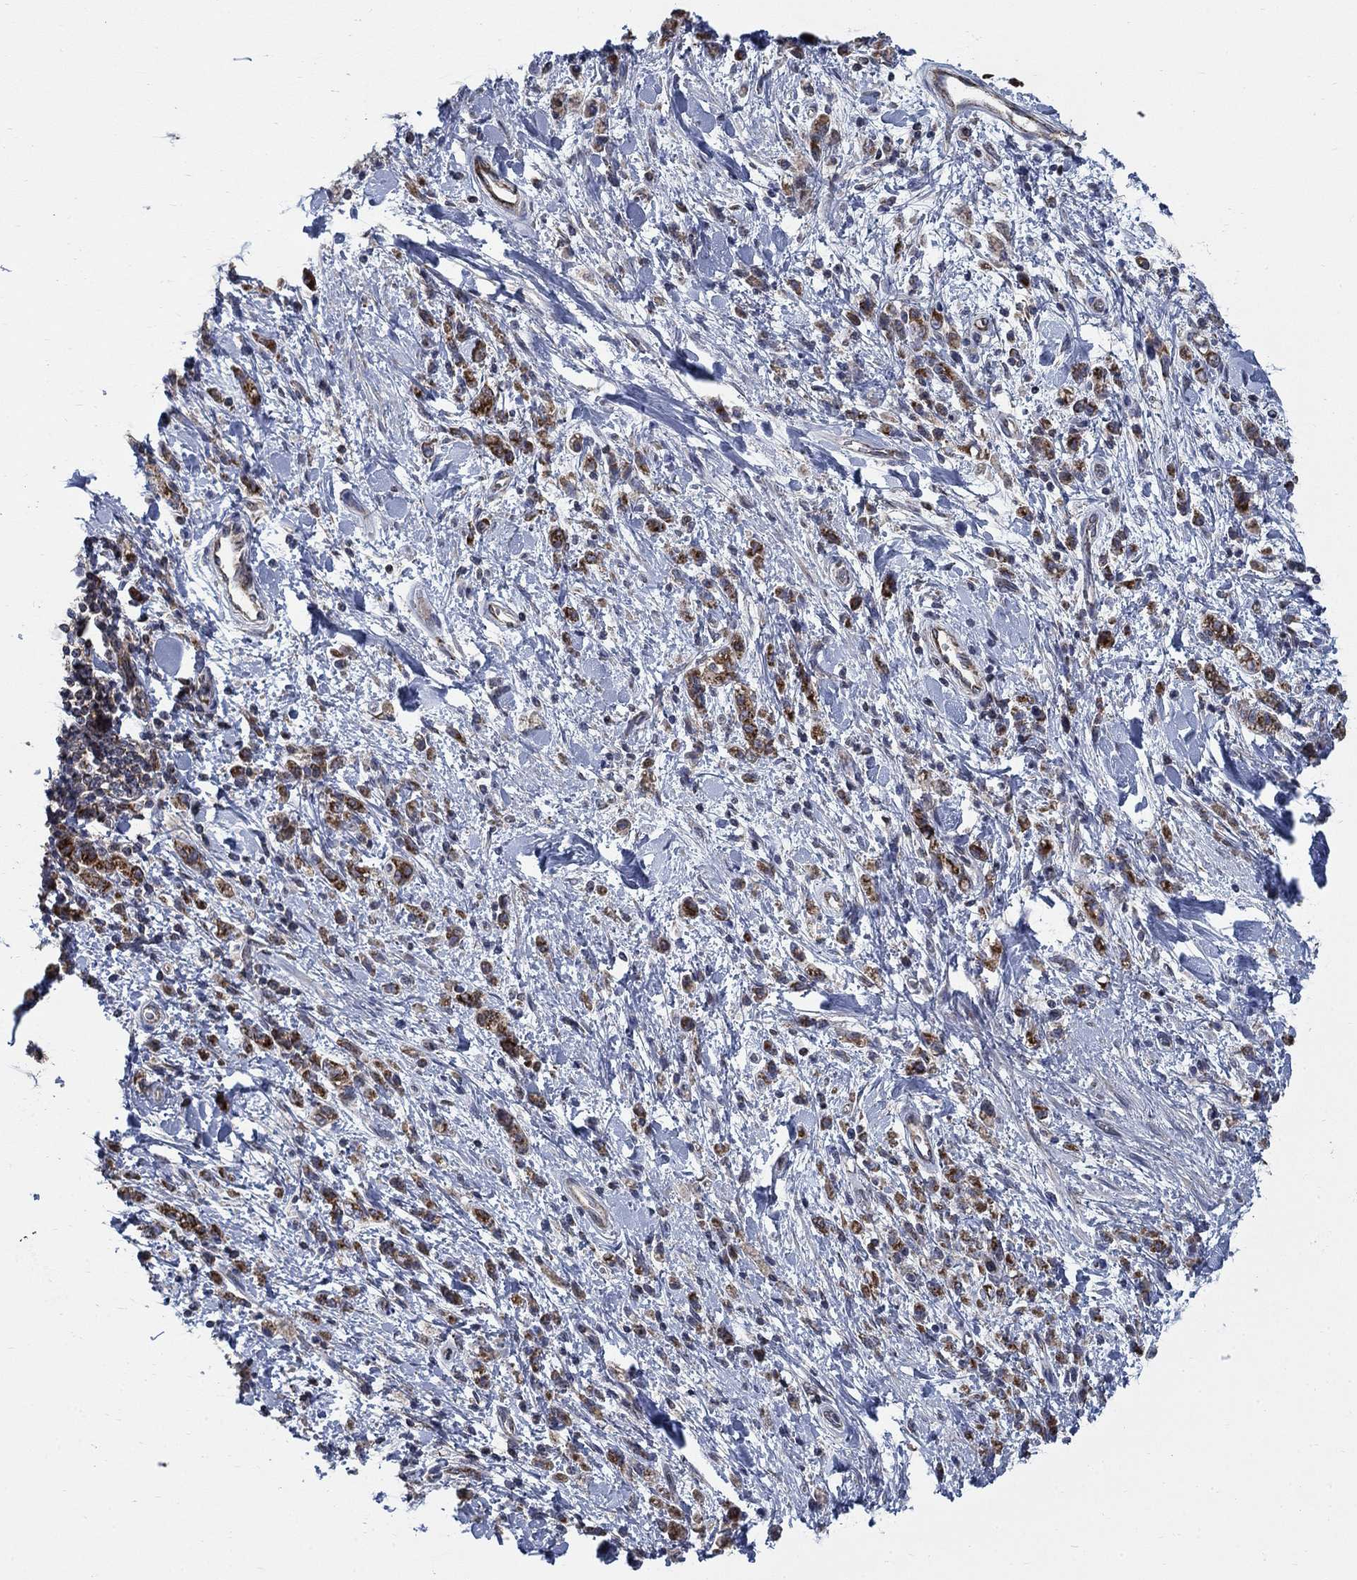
{"staining": {"intensity": "strong", "quantity": "25%-75%", "location": "cytoplasmic/membranous"}, "tissue": "stomach cancer", "cell_type": "Tumor cells", "image_type": "cancer", "snomed": [{"axis": "morphology", "description": "Adenocarcinoma, NOS"}, {"axis": "topography", "description": "Stomach"}], "caption": "Stomach cancer (adenocarcinoma) was stained to show a protein in brown. There is high levels of strong cytoplasmic/membranous expression in approximately 25%-75% of tumor cells.", "gene": "NME7", "patient": {"sex": "male", "age": 77}}